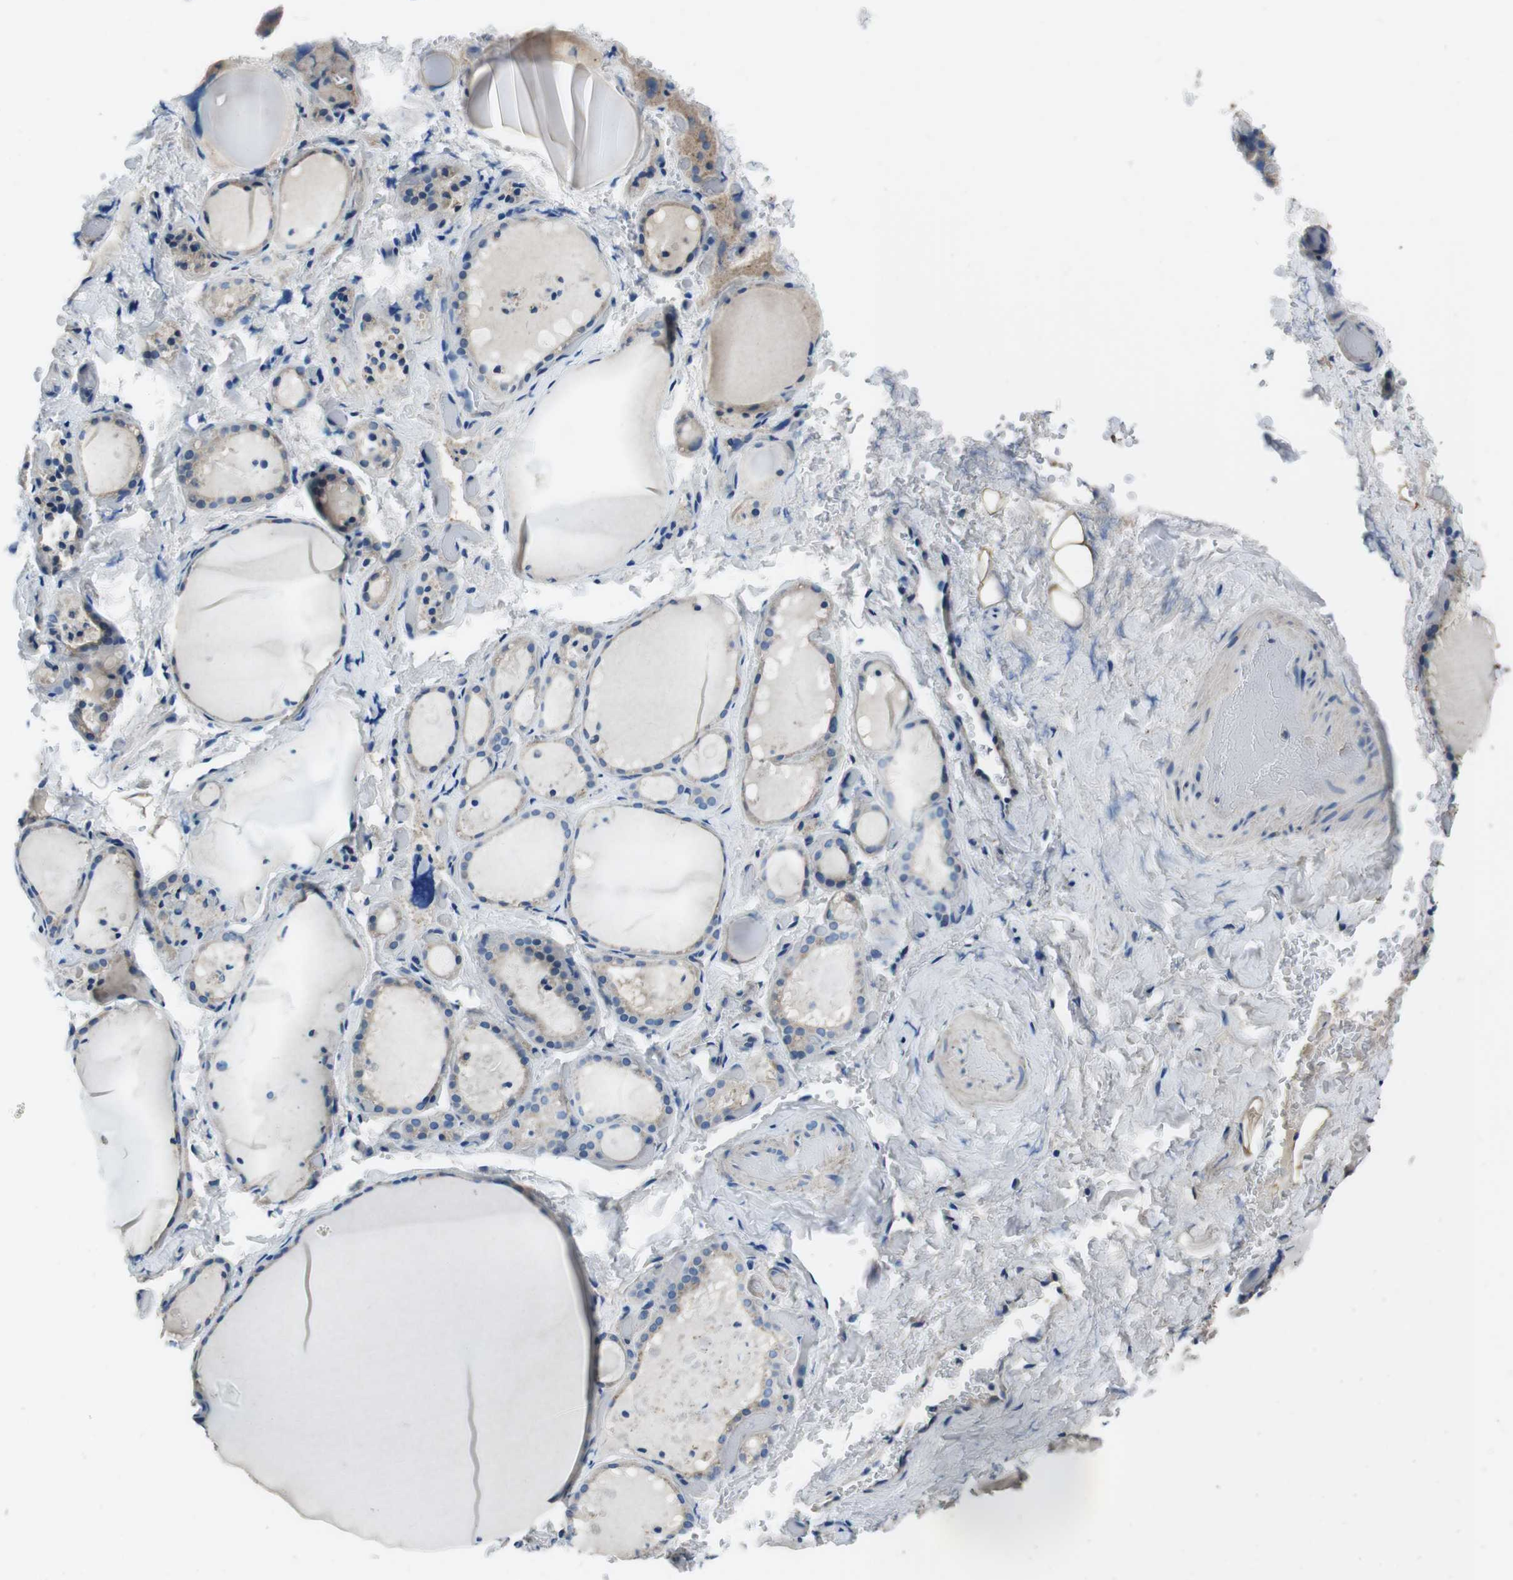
{"staining": {"intensity": "weak", "quantity": "25%-75%", "location": "cytoplasmic/membranous"}, "tissue": "thyroid gland", "cell_type": "Glandular cells", "image_type": "normal", "snomed": [{"axis": "morphology", "description": "Normal tissue, NOS"}, {"axis": "topography", "description": "Thyroid gland"}], "caption": "This histopathology image displays benign thyroid gland stained with immunohistochemistry to label a protein in brown. The cytoplasmic/membranous of glandular cells show weak positivity for the protein. Nuclei are counter-stained blue.", "gene": "CASQ1", "patient": {"sex": "female", "age": 44}}